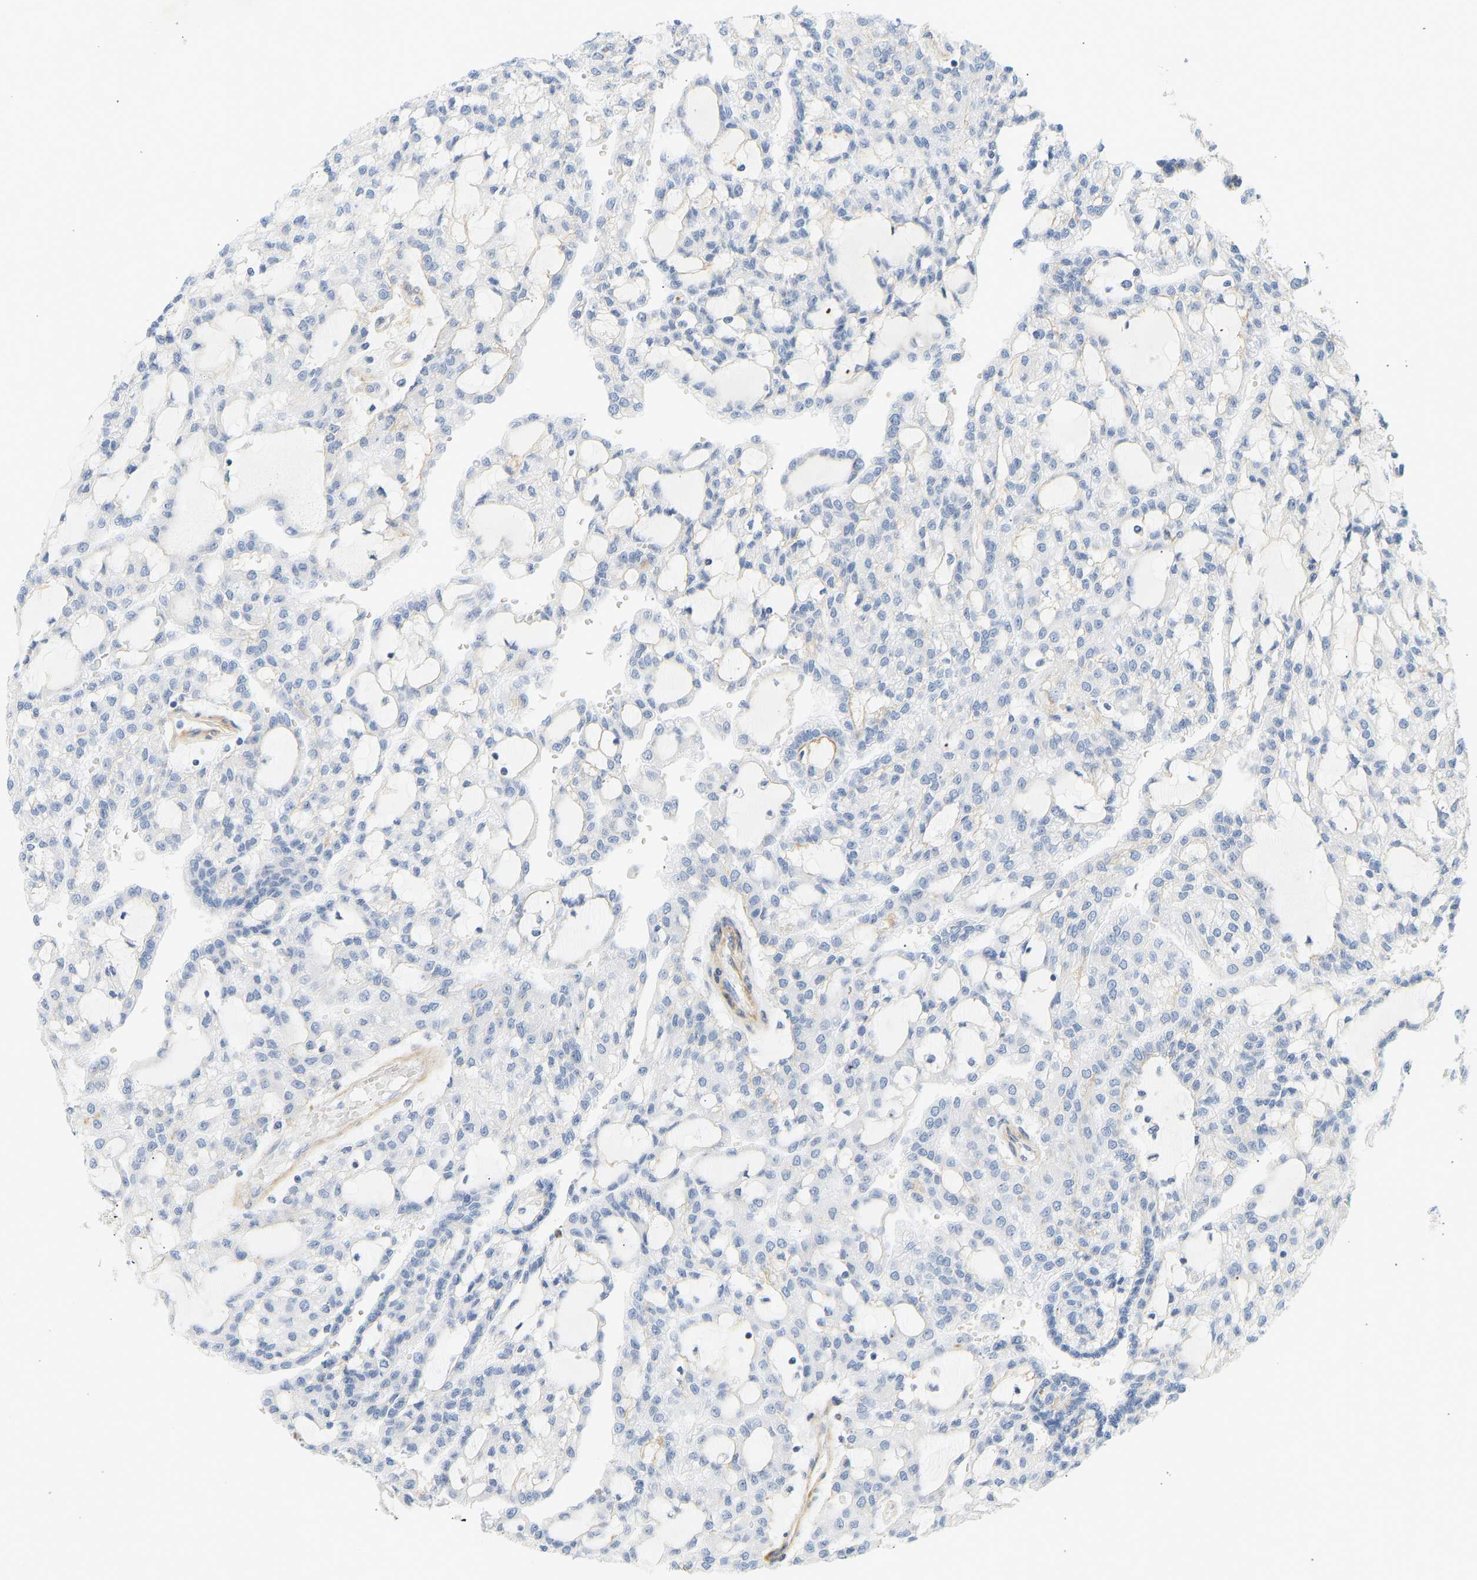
{"staining": {"intensity": "negative", "quantity": "none", "location": "none"}, "tissue": "renal cancer", "cell_type": "Tumor cells", "image_type": "cancer", "snomed": [{"axis": "morphology", "description": "Adenocarcinoma, NOS"}, {"axis": "topography", "description": "Kidney"}], "caption": "Tumor cells are negative for protein expression in human renal cancer.", "gene": "SLC30A7", "patient": {"sex": "male", "age": 63}}